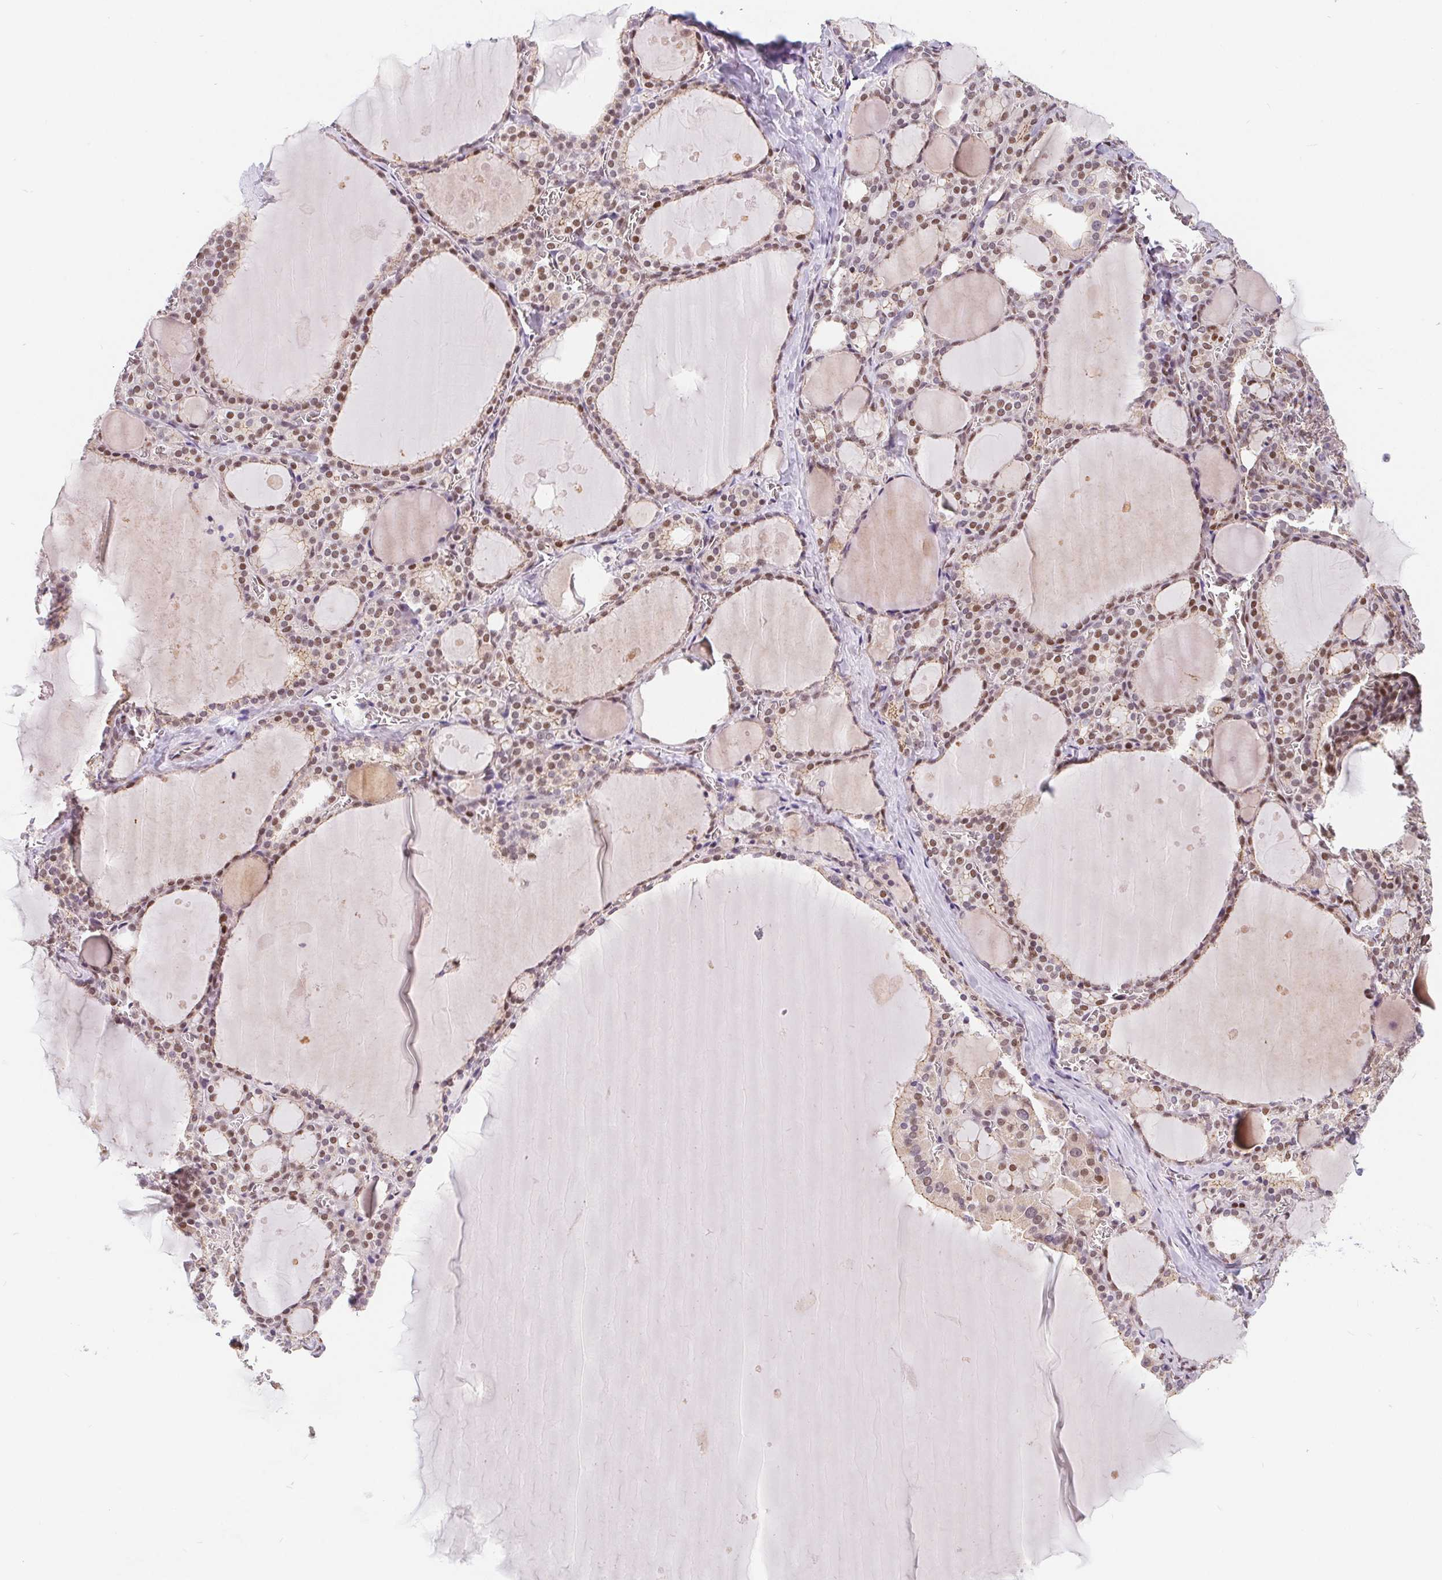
{"staining": {"intensity": "moderate", "quantity": ">75%", "location": "nuclear"}, "tissue": "thyroid gland", "cell_type": "Glandular cells", "image_type": "normal", "snomed": [{"axis": "morphology", "description": "Normal tissue, NOS"}, {"axis": "topography", "description": "Thyroid gland"}], "caption": "Moderate nuclear positivity is identified in approximately >75% of glandular cells in normal thyroid gland.", "gene": "POU2F1", "patient": {"sex": "male", "age": 56}}